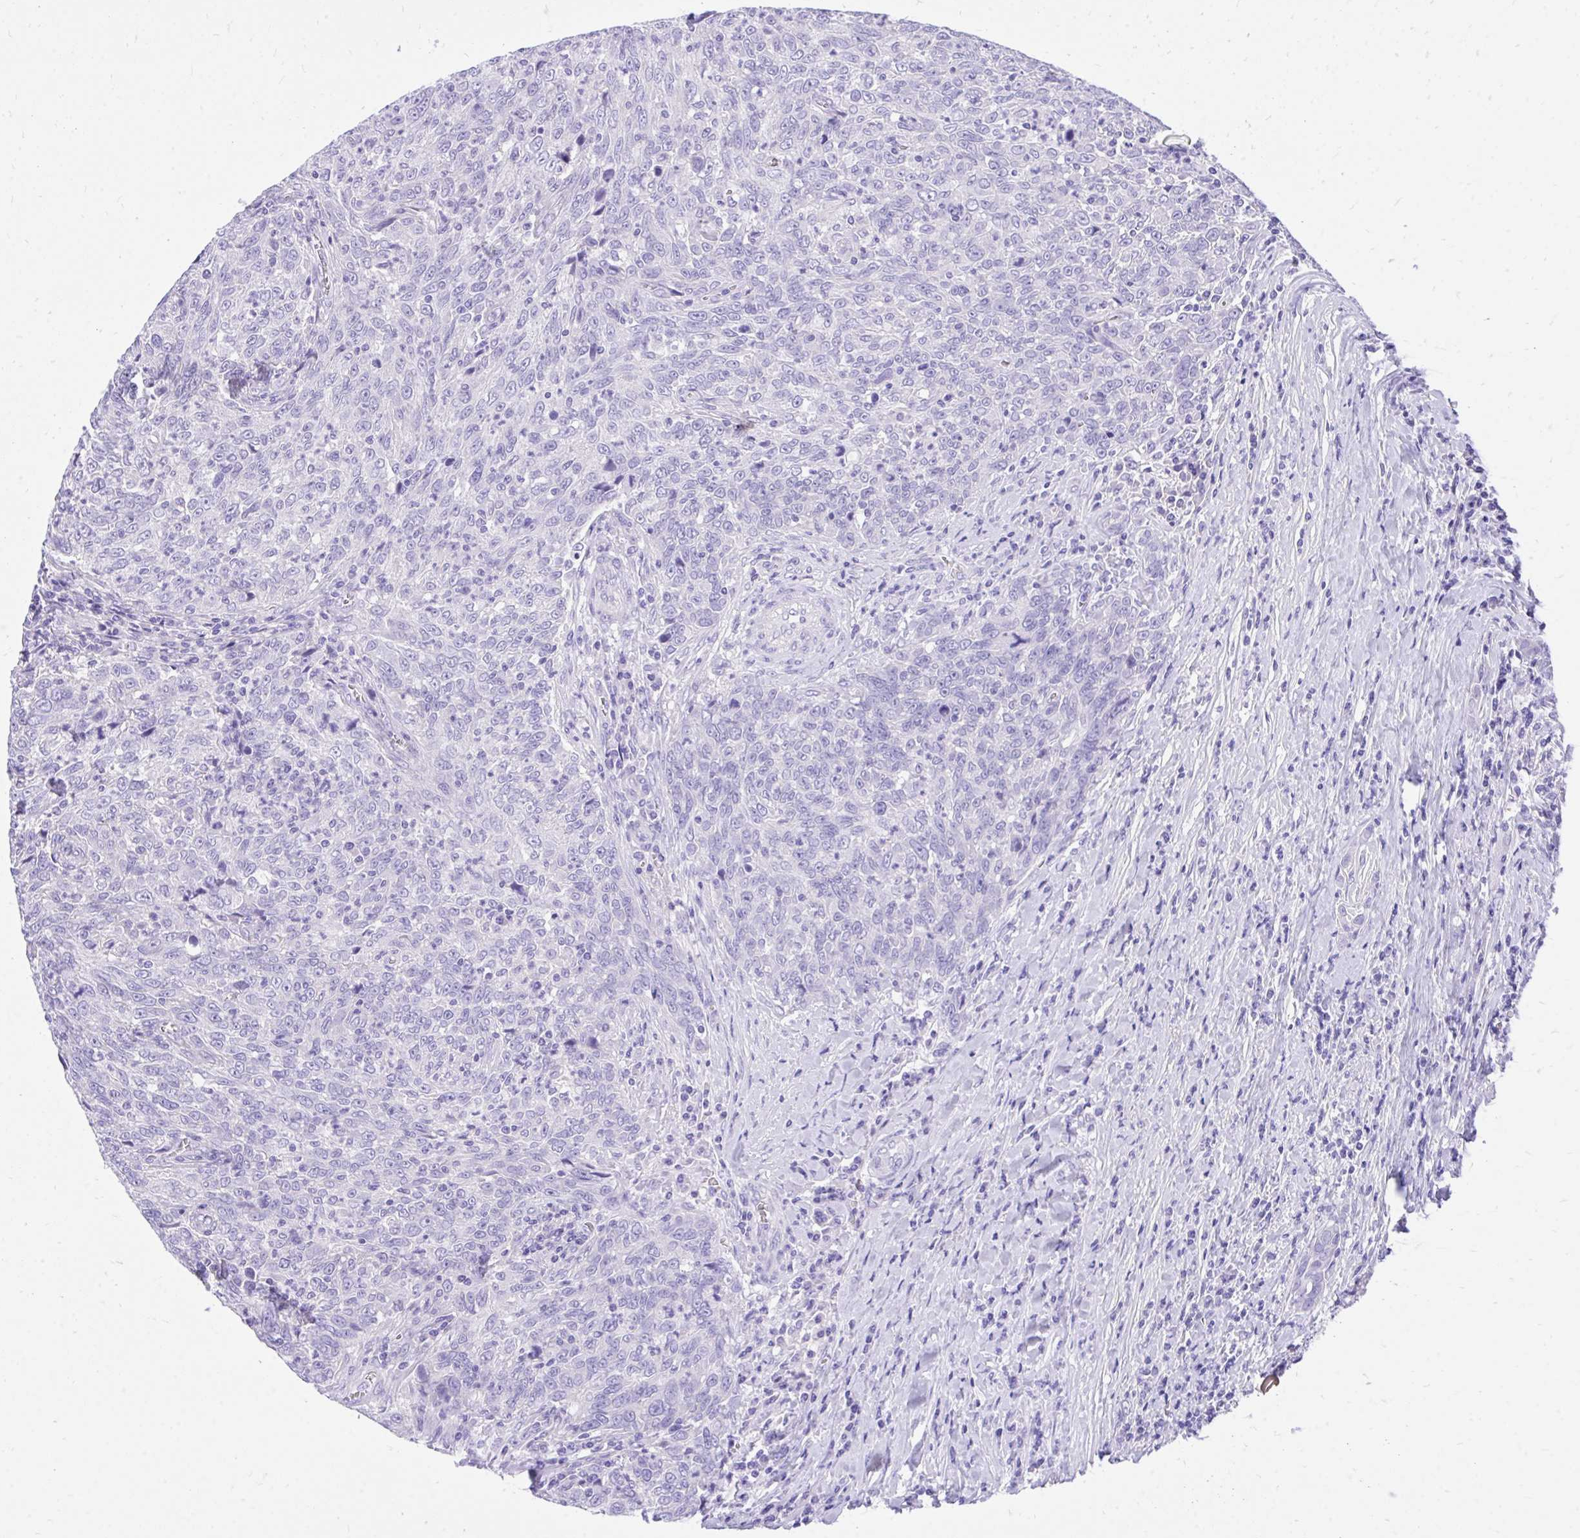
{"staining": {"intensity": "negative", "quantity": "none", "location": "none"}, "tissue": "breast cancer", "cell_type": "Tumor cells", "image_type": "cancer", "snomed": [{"axis": "morphology", "description": "Duct carcinoma"}, {"axis": "topography", "description": "Breast"}], "caption": "IHC image of human invasive ductal carcinoma (breast) stained for a protein (brown), which displays no staining in tumor cells.", "gene": "MON1A", "patient": {"sex": "female", "age": 50}}